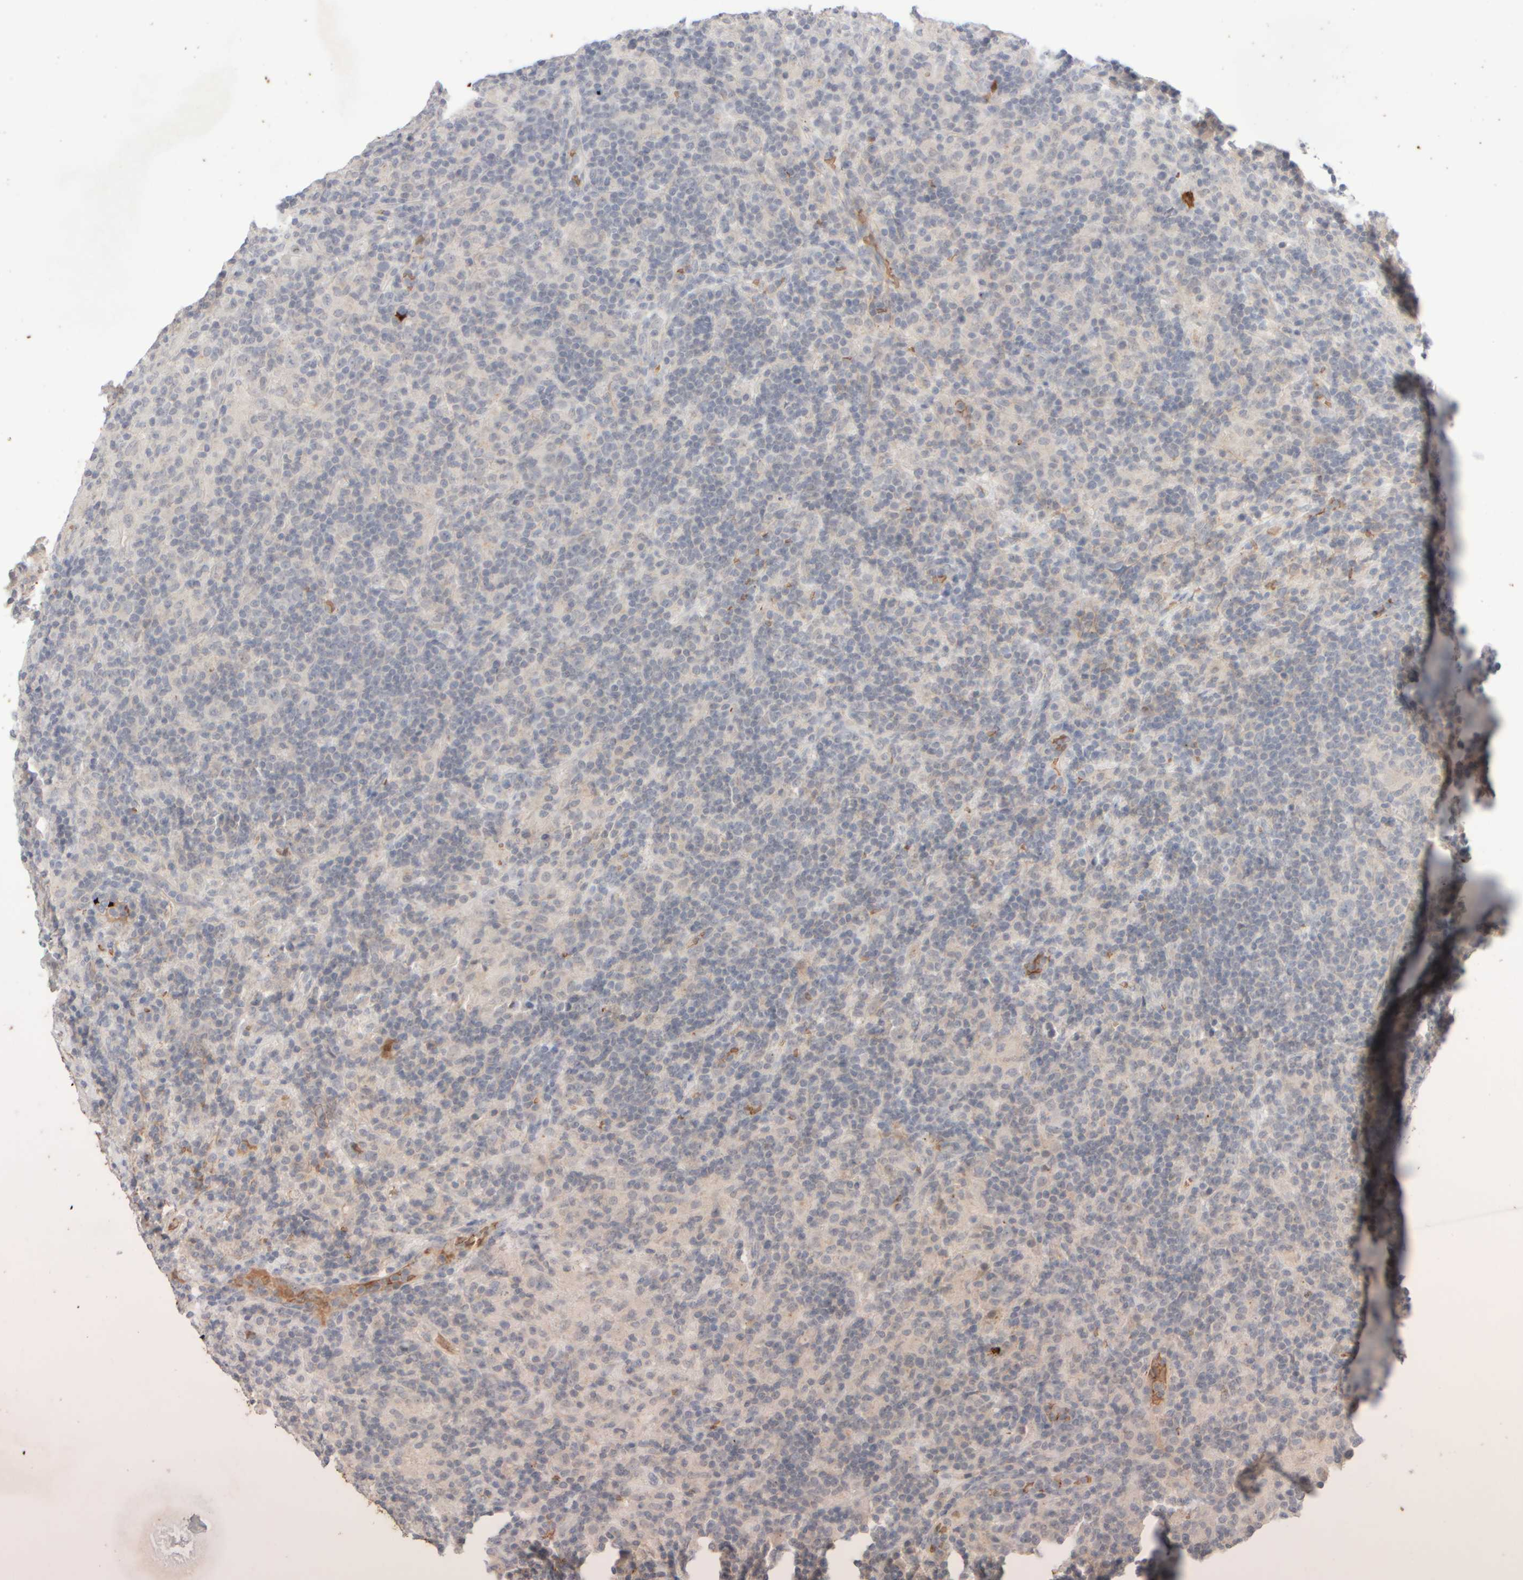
{"staining": {"intensity": "negative", "quantity": "none", "location": "none"}, "tissue": "lymphoma", "cell_type": "Tumor cells", "image_type": "cancer", "snomed": [{"axis": "morphology", "description": "Hodgkin's disease, NOS"}, {"axis": "topography", "description": "Lymph node"}], "caption": "IHC histopathology image of neoplastic tissue: human Hodgkin's disease stained with DAB (3,3'-diaminobenzidine) reveals no significant protein positivity in tumor cells. Nuclei are stained in blue.", "gene": "MST1", "patient": {"sex": "male", "age": 70}}